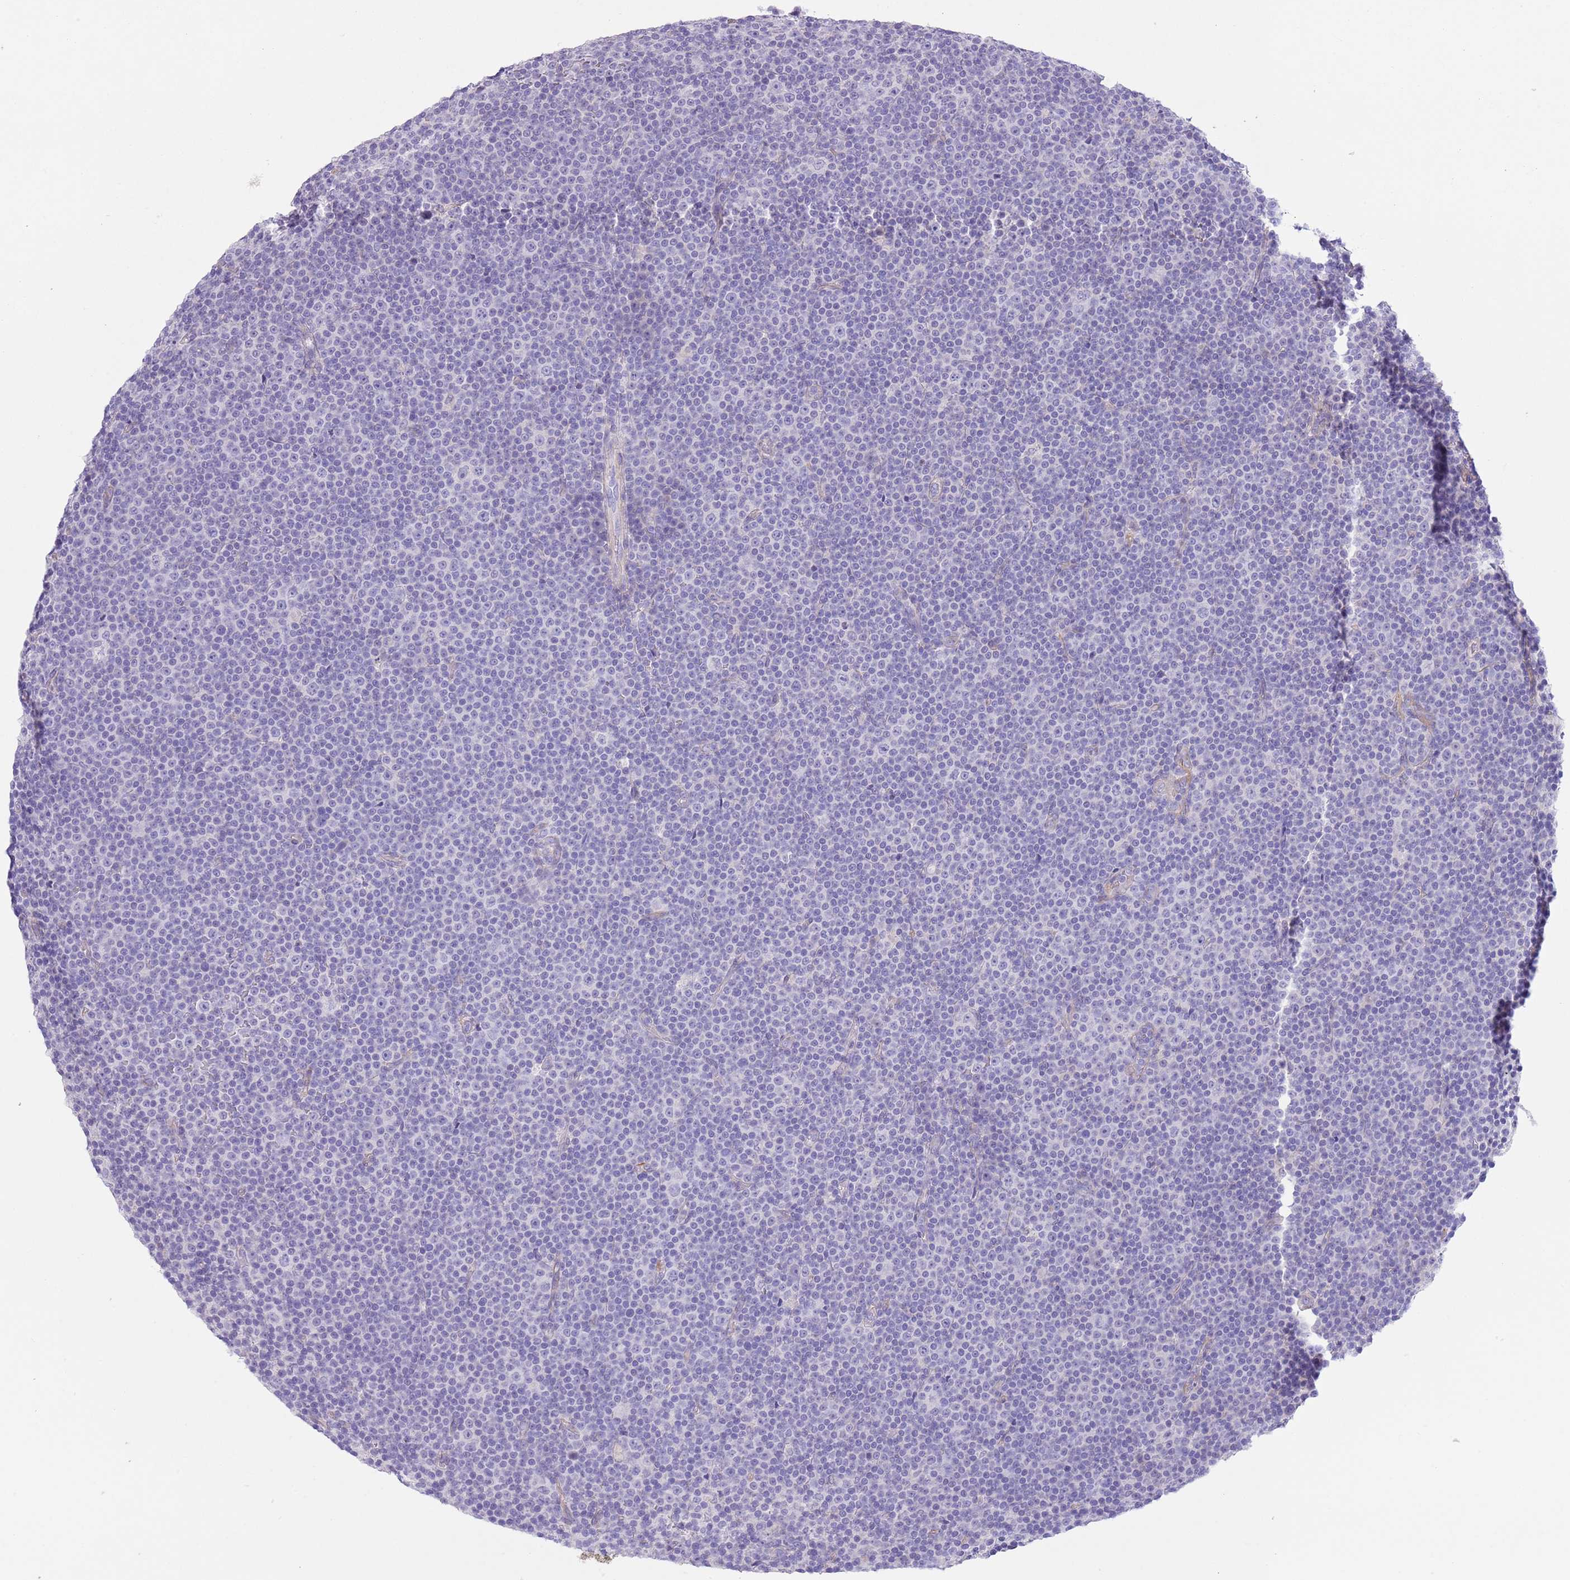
{"staining": {"intensity": "negative", "quantity": "none", "location": "none"}, "tissue": "lymphoma", "cell_type": "Tumor cells", "image_type": "cancer", "snomed": [{"axis": "morphology", "description": "Malignant lymphoma, non-Hodgkin's type, Low grade"}, {"axis": "topography", "description": "Lymph node"}], "caption": "Histopathology image shows no protein positivity in tumor cells of malignant lymphoma, non-Hodgkin's type (low-grade) tissue.", "gene": "TSGA13", "patient": {"sex": "female", "age": 67}}